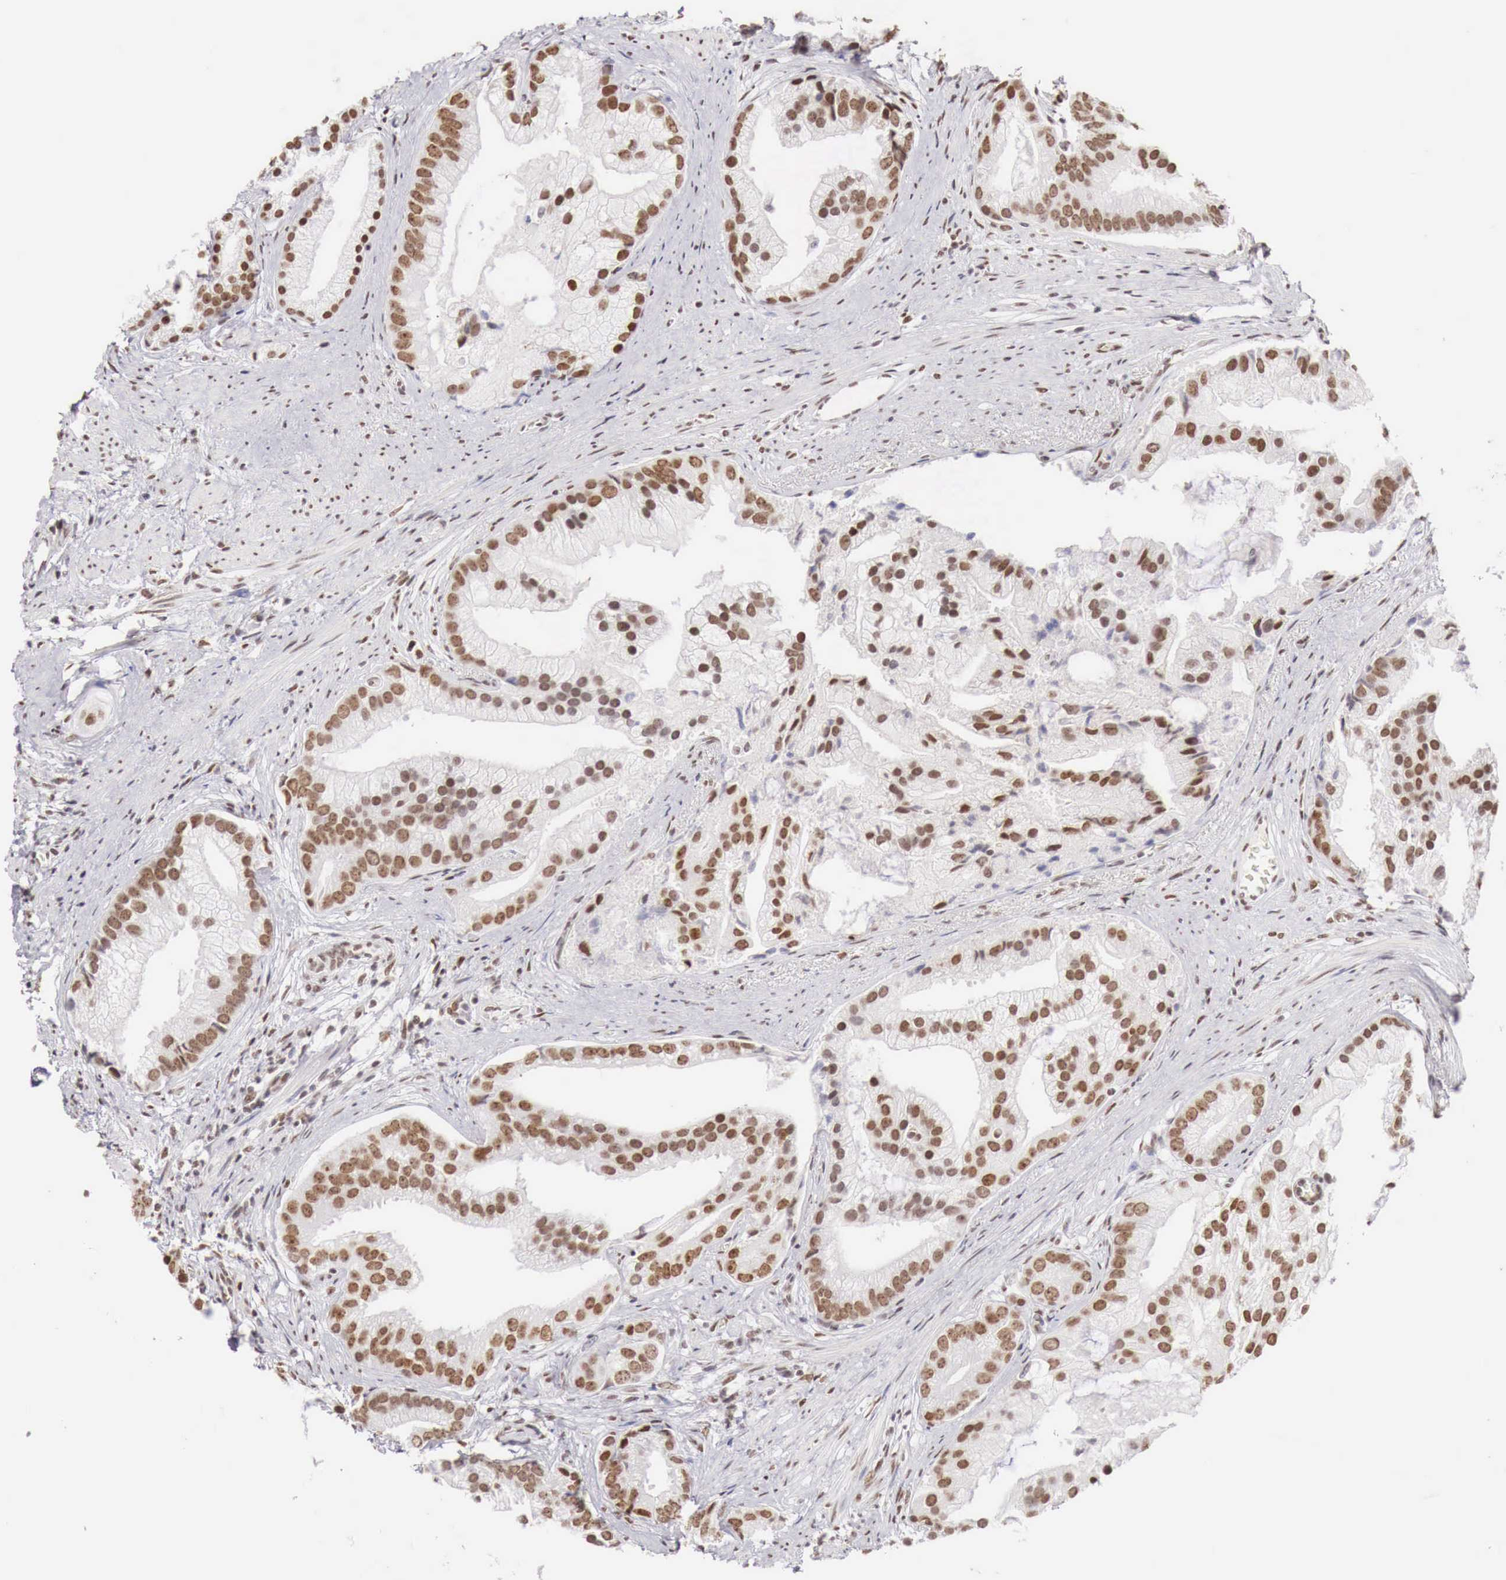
{"staining": {"intensity": "moderate", "quantity": "25%-75%", "location": "nuclear"}, "tissue": "prostate cancer", "cell_type": "Tumor cells", "image_type": "cancer", "snomed": [{"axis": "morphology", "description": "Adenocarcinoma, Low grade"}, {"axis": "topography", "description": "Prostate"}], "caption": "Adenocarcinoma (low-grade) (prostate) tissue demonstrates moderate nuclear staining in about 25%-75% of tumor cells, visualized by immunohistochemistry.", "gene": "PHF14", "patient": {"sex": "male", "age": 71}}